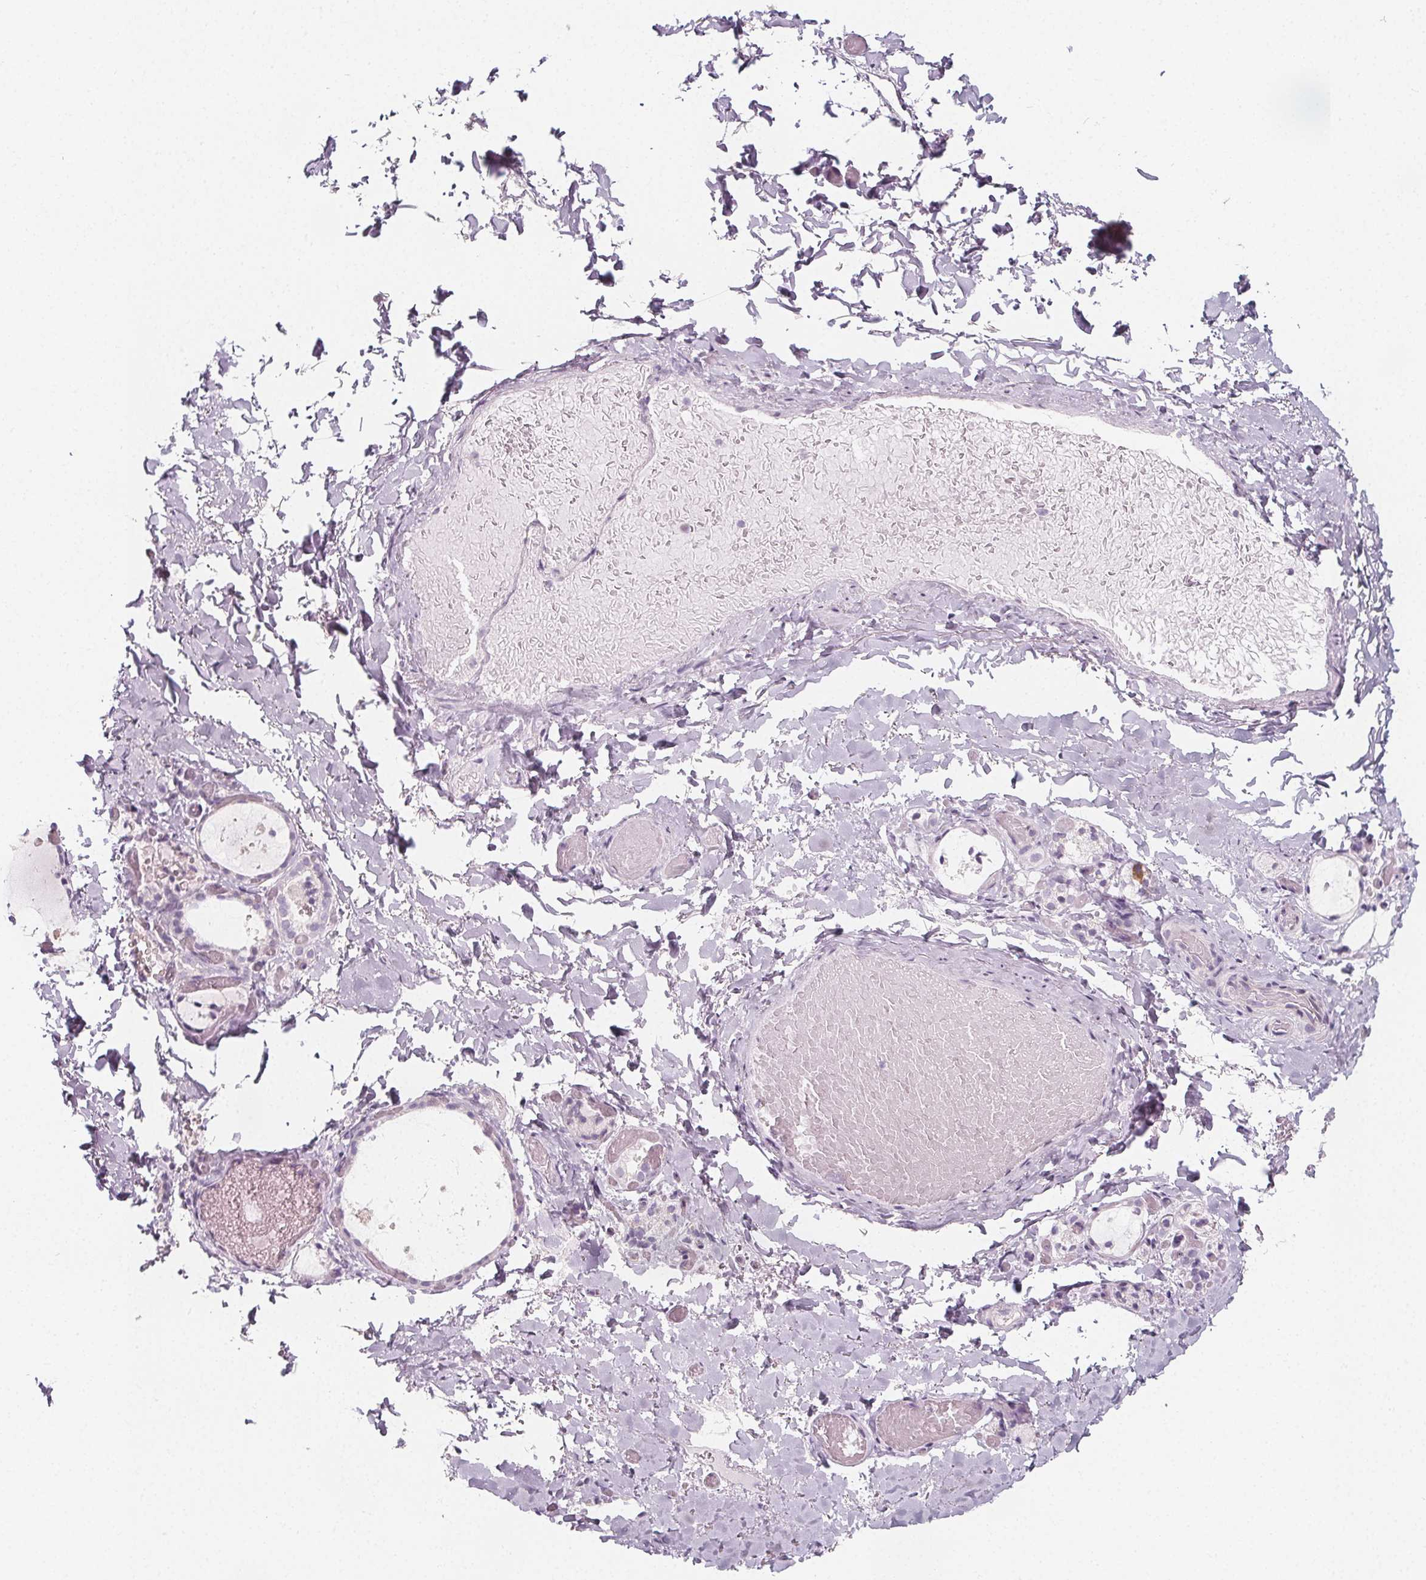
{"staining": {"intensity": "negative", "quantity": "none", "location": "none"}, "tissue": "thyroid gland", "cell_type": "Glandular cells", "image_type": "normal", "snomed": [{"axis": "morphology", "description": "Normal tissue, NOS"}, {"axis": "topography", "description": "Thyroid gland"}], "caption": "There is no significant positivity in glandular cells of thyroid gland. Nuclei are stained in blue.", "gene": "IL17C", "patient": {"sex": "female", "age": 56}}